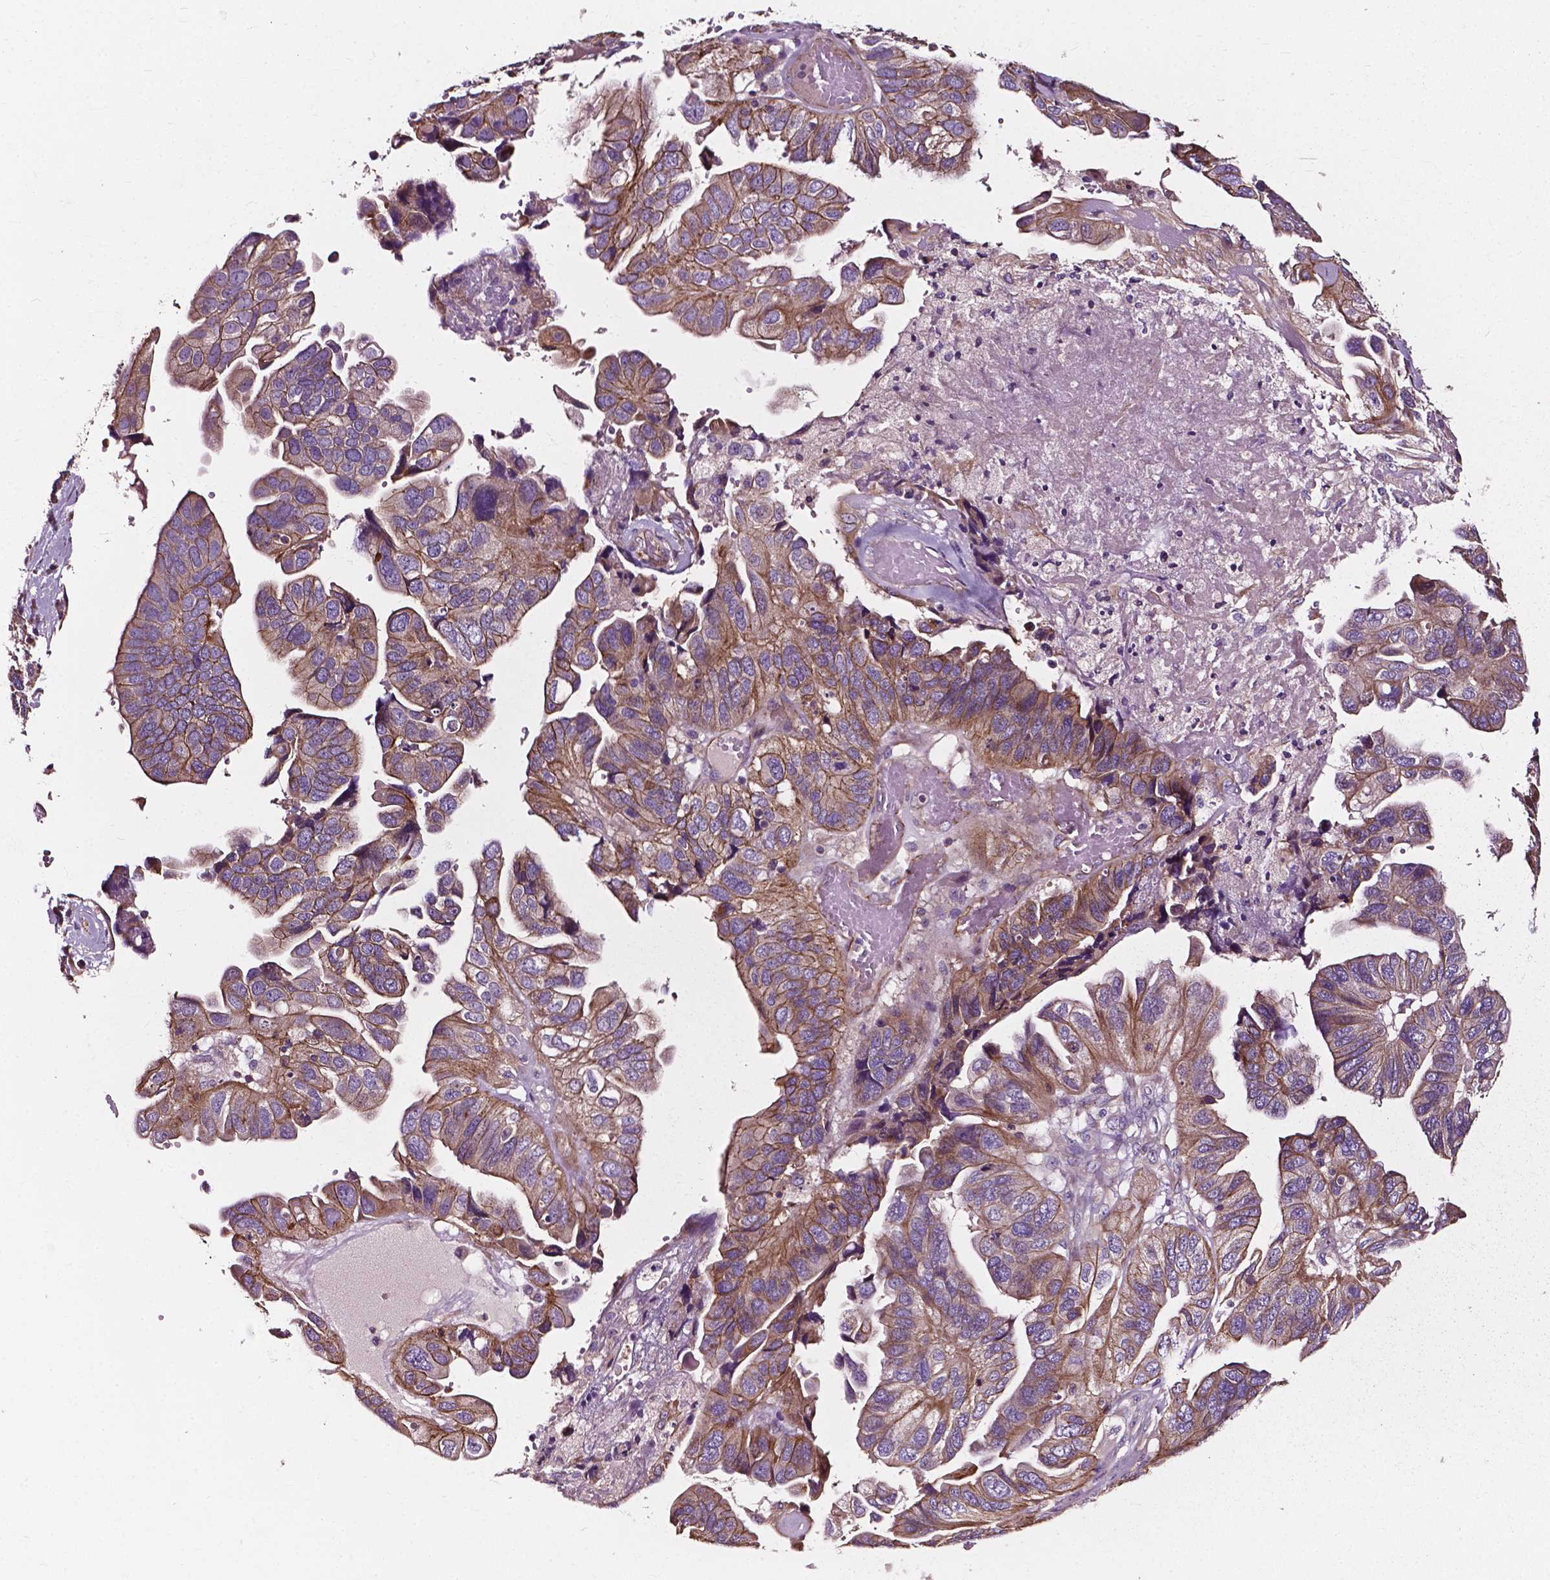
{"staining": {"intensity": "weak", "quantity": "25%-75%", "location": "cytoplasmic/membranous"}, "tissue": "ovarian cancer", "cell_type": "Tumor cells", "image_type": "cancer", "snomed": [{"axis": "morphology", "description": "Cystadenocarcinoma, serous, NOS"}, {"axis": "topography", "description": "Ovary"}], "caption": "Human ovarian cancer stained for a protein (brown) displays weak cytoplasmic/membranous positive expression in approximately 25%-75% of tumor cells.", "gene": "ATG16L1", "patient": {"sex": "female", "age": 79}}